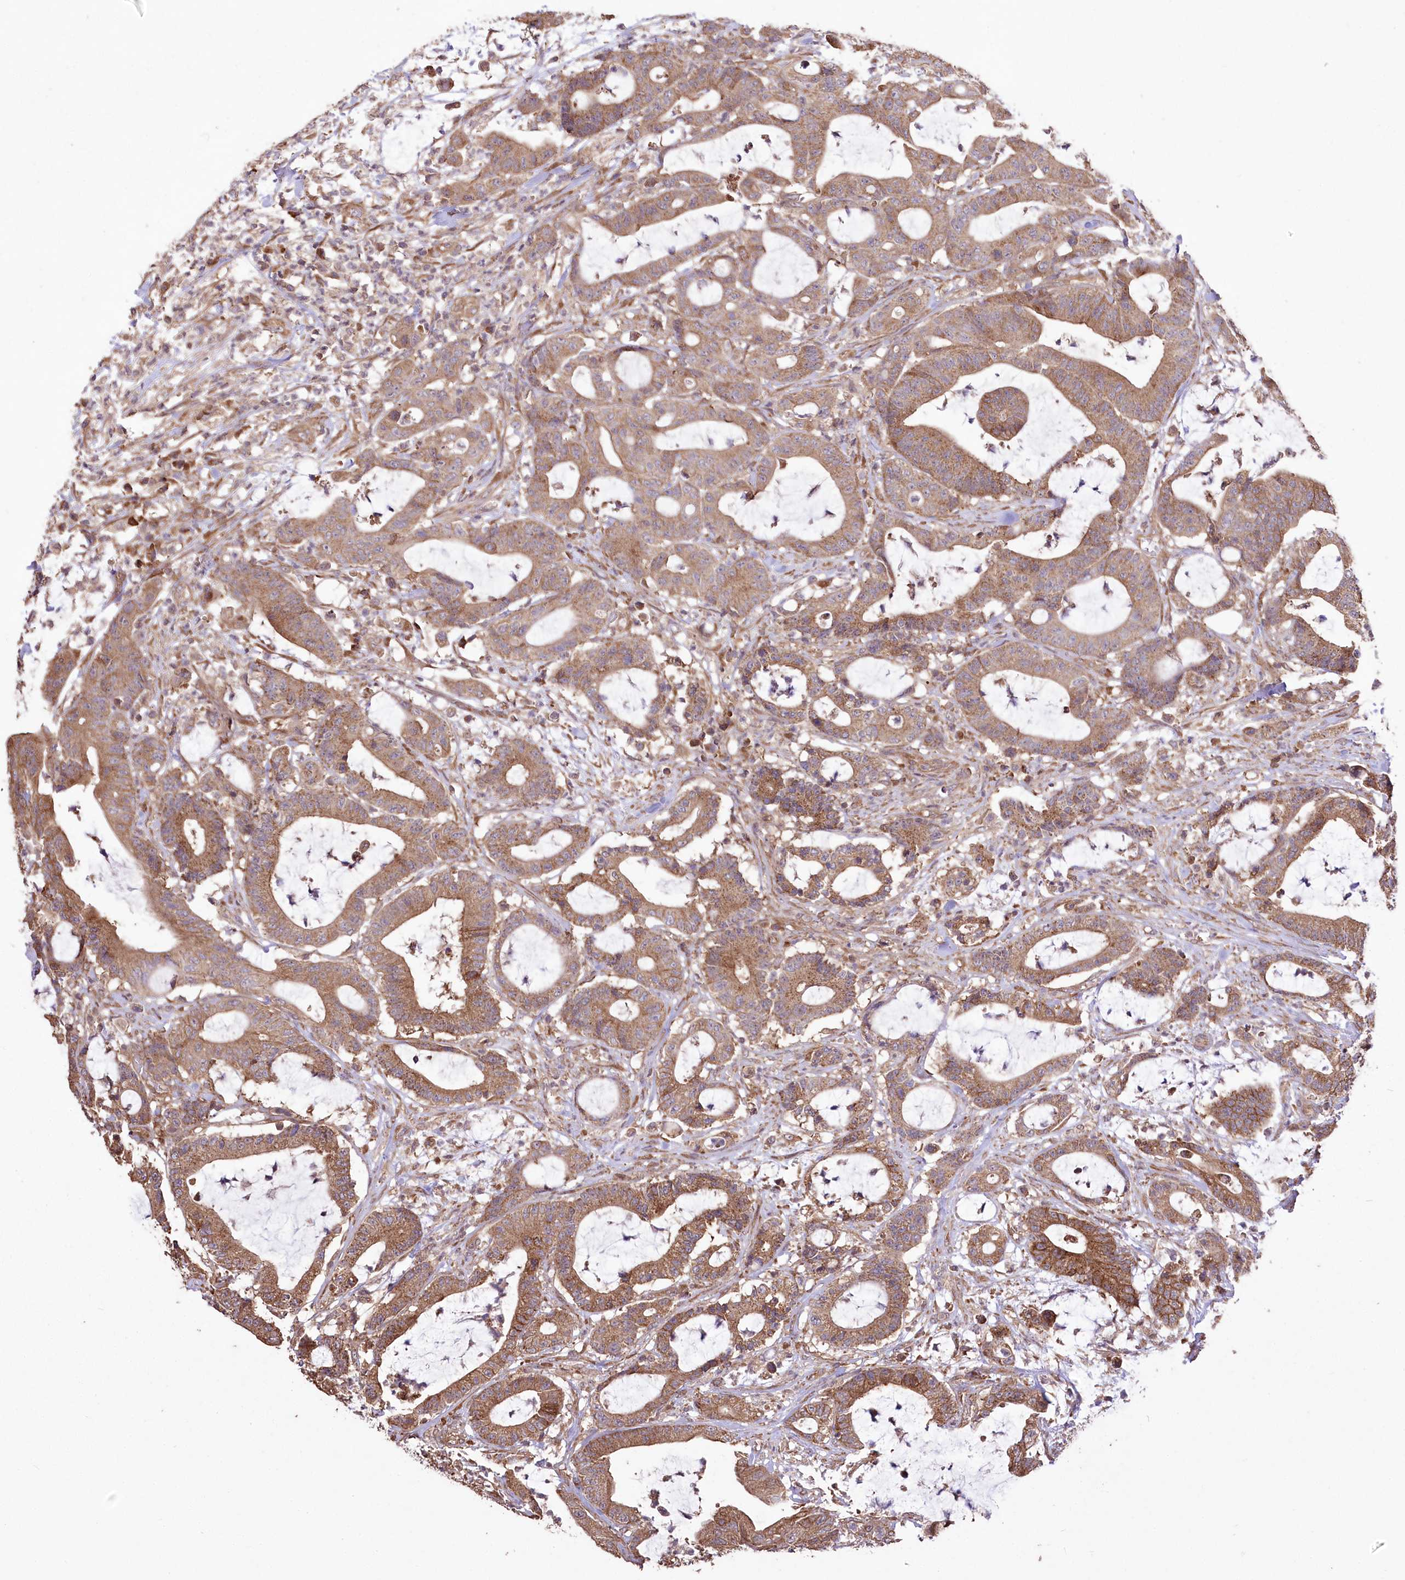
{"staining": {"intensity": "moderate", "quantity": ">75%", "location": "cytoplasmic/membranous"}, "tissue": "colorectal cancer", "cell_type": "Tumor cells", "image_type": "cancer", "snomed": [{"axis": "morphology", "description": "Adenocarcinoma, NOS"}, {"axis": "topography", "description": "Colon"}], "caption": "Adenocarcinoma (colorectal) stained for a protein (brown) exhibits moderate cytoplasmic/membranous positive staining in approximately >75% of tumor cells.", "gene": "PRSS53", "patient": {"sex": "female", "age": 84}}